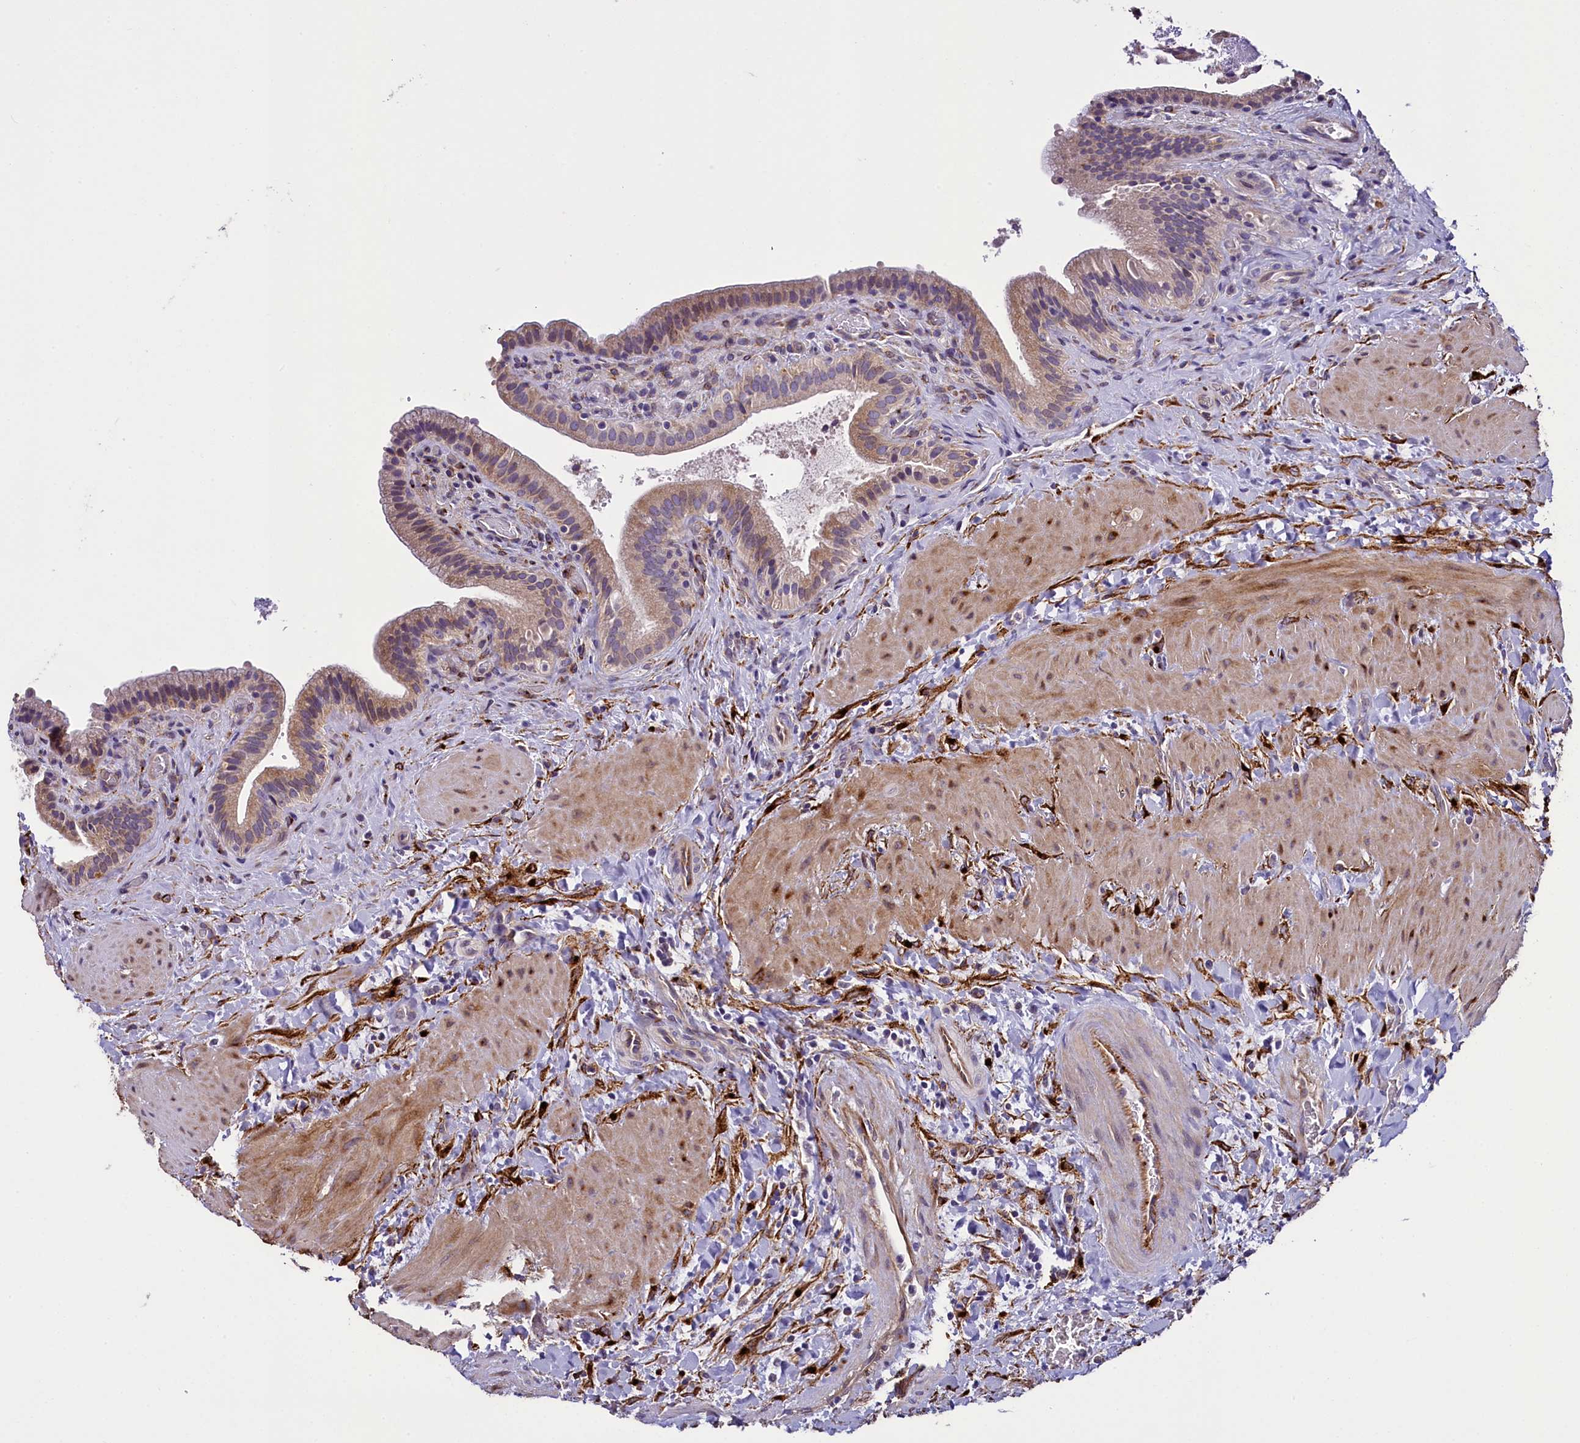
{"staining": {"intensity": "moderate", "quantity": "25%-75%", "location": "cytoplasmic/membranous"}, "tissue": "gallbladder", "cell_type": "Glandular cells", "image_type": "normal", "snomed": [{"axis": "morphology", "description": "Normal tissue, NOS"}, {"axis": "topography", "description": "Gallbladder"}], "caption": "Moderate cytoplasmic/membranous positivity for a protein is seen in about 25%-75% of glandular cells of normal gallbladder using IHC.", "gene": "MRC2", "patient": {"sex": "male", "age": 24}}